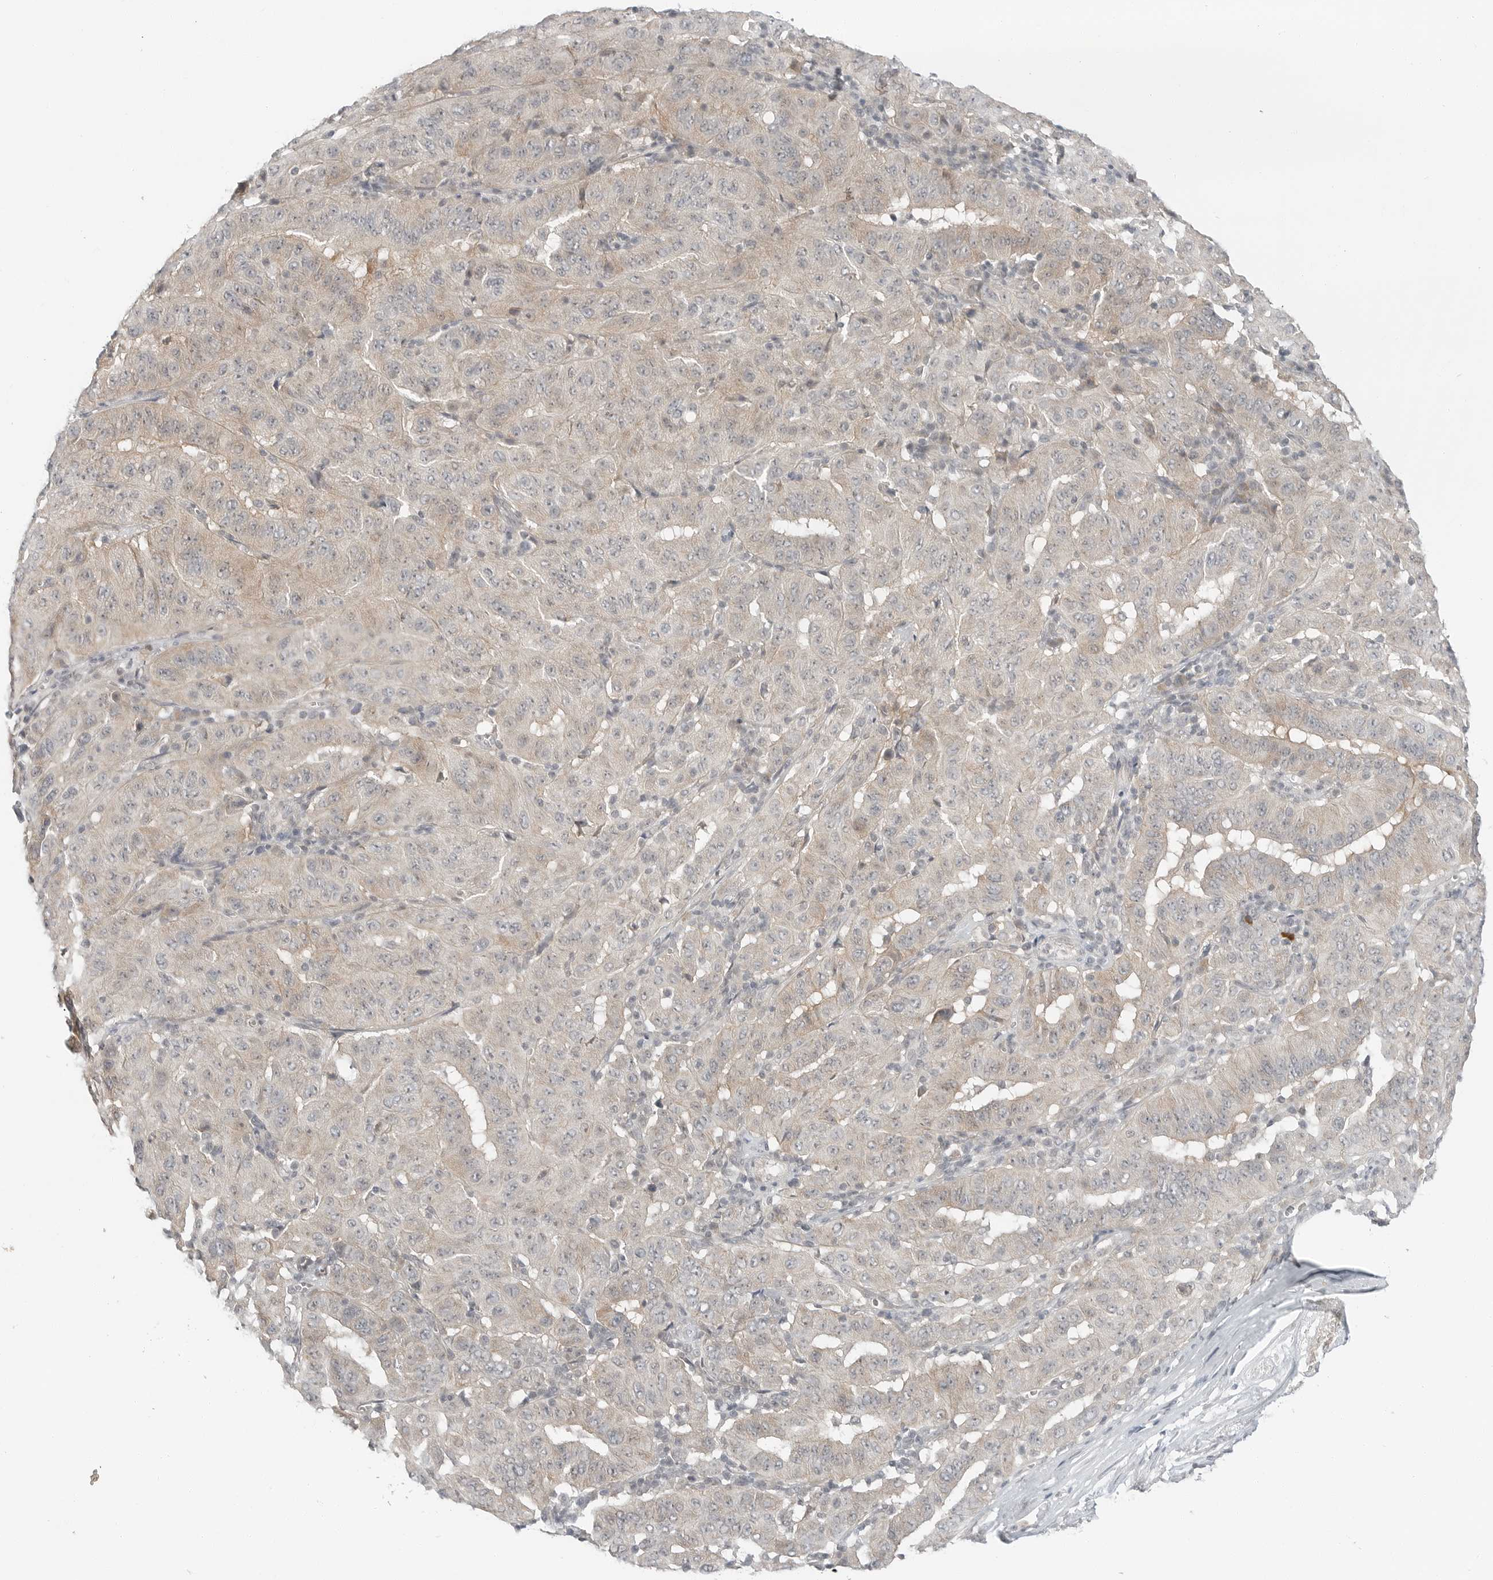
{"staining": {"intensity": "weak", "quantity": "25%-75%", "location": "cytoplasmic/membranous"}, "tissue": "pancreatic cancer", "cell_type": "Tumor cells", "image_type": "cancer", "snomed": [{"axis": "morphology", "description": "Adenocarcinoma, NOS"}, {"axis": "topography", "description": "Pancreas"}], "caption": "Tumor cells display weak cytoplasmic/membranous staining in approximately 25%-75% of cells in pancreatic cancer (adenocarcinoma).", "gene": "FCRLB", "patient": {"sex": "male", "age": 63}}